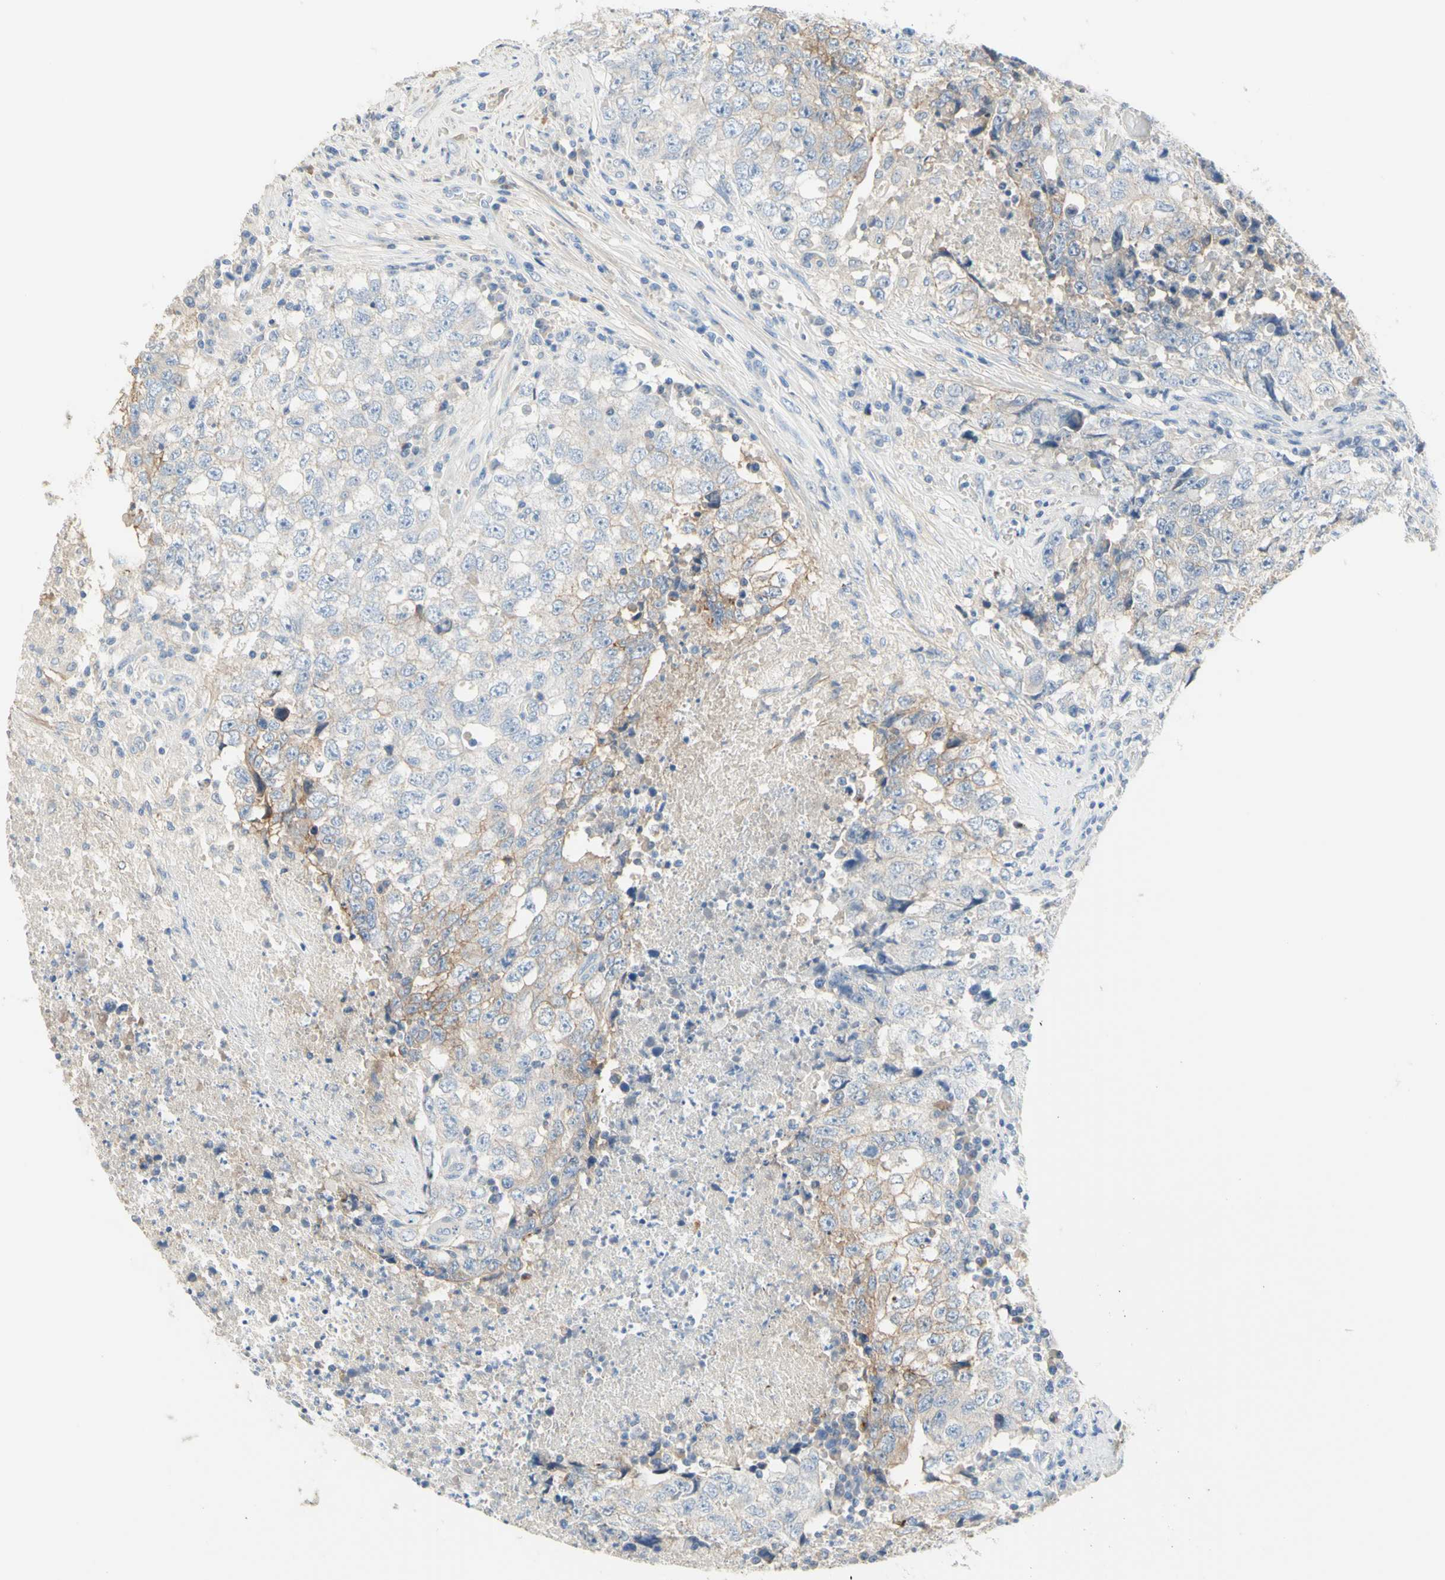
{"staining": {"intensity": "moderate", "quantity": "<25%", "location": "cytoplasmic/membranous"}, "tissue": "testis cancer", "cell_type": "Tumor cells", "image_type": "cancer", "snomed": [{"axis": "morphology", "description": "Necrosis, NOS"}, {"axis": "morphology", "description": "Carcinoma, Embryonal, NOS"}, {"axis": "topography", "description": "Testis"}], "caption": "This is an image of immunohistochemistry staining of embryonal carcinoma (testis), which shows moderate staining in the cytoplasmic/membranous of tumor cells.", "gene": "NECTIN4", "patient": {"sex": "male", "age": 19}}